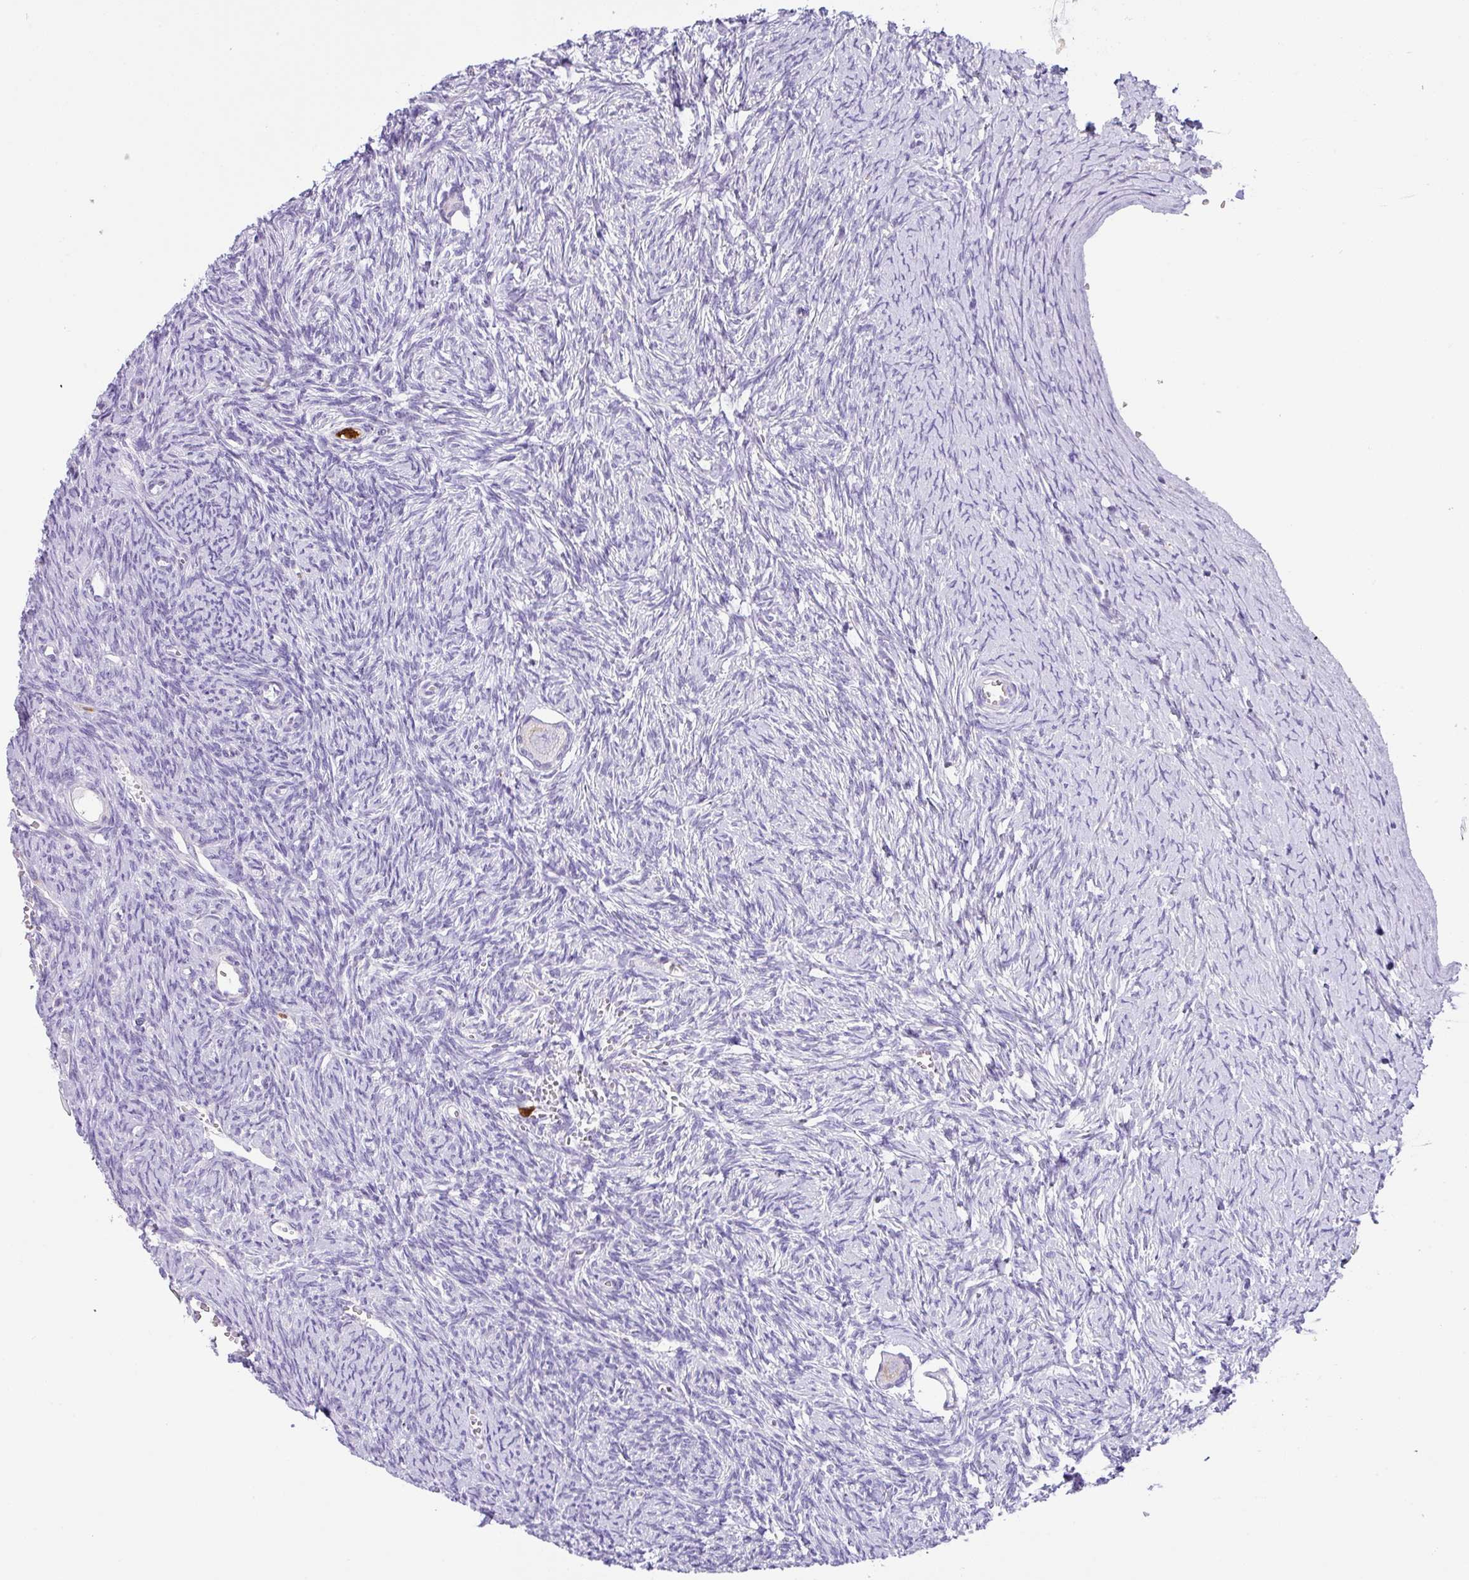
{"staining": {"intensity": "negative", "quantity": "none", "location": "none"}, "tissue": "ovary", "cell_type": "Follicle cells", "image_type": "normal", "snomed": [{"axis": "morphology", "description": "Normal tissue, NOS"}, {"axis": "topography", "description": "Ovary"}], "caption": "This micrograph is of benign ovary stained with IHC to label a protein in brown with the nuclei are counter-stained blue. There is no positivity in follicle cells. Nuclei are stained in blue.", "gene": "SH2D3C", "patient": {"sex": "female", "age": 39}}